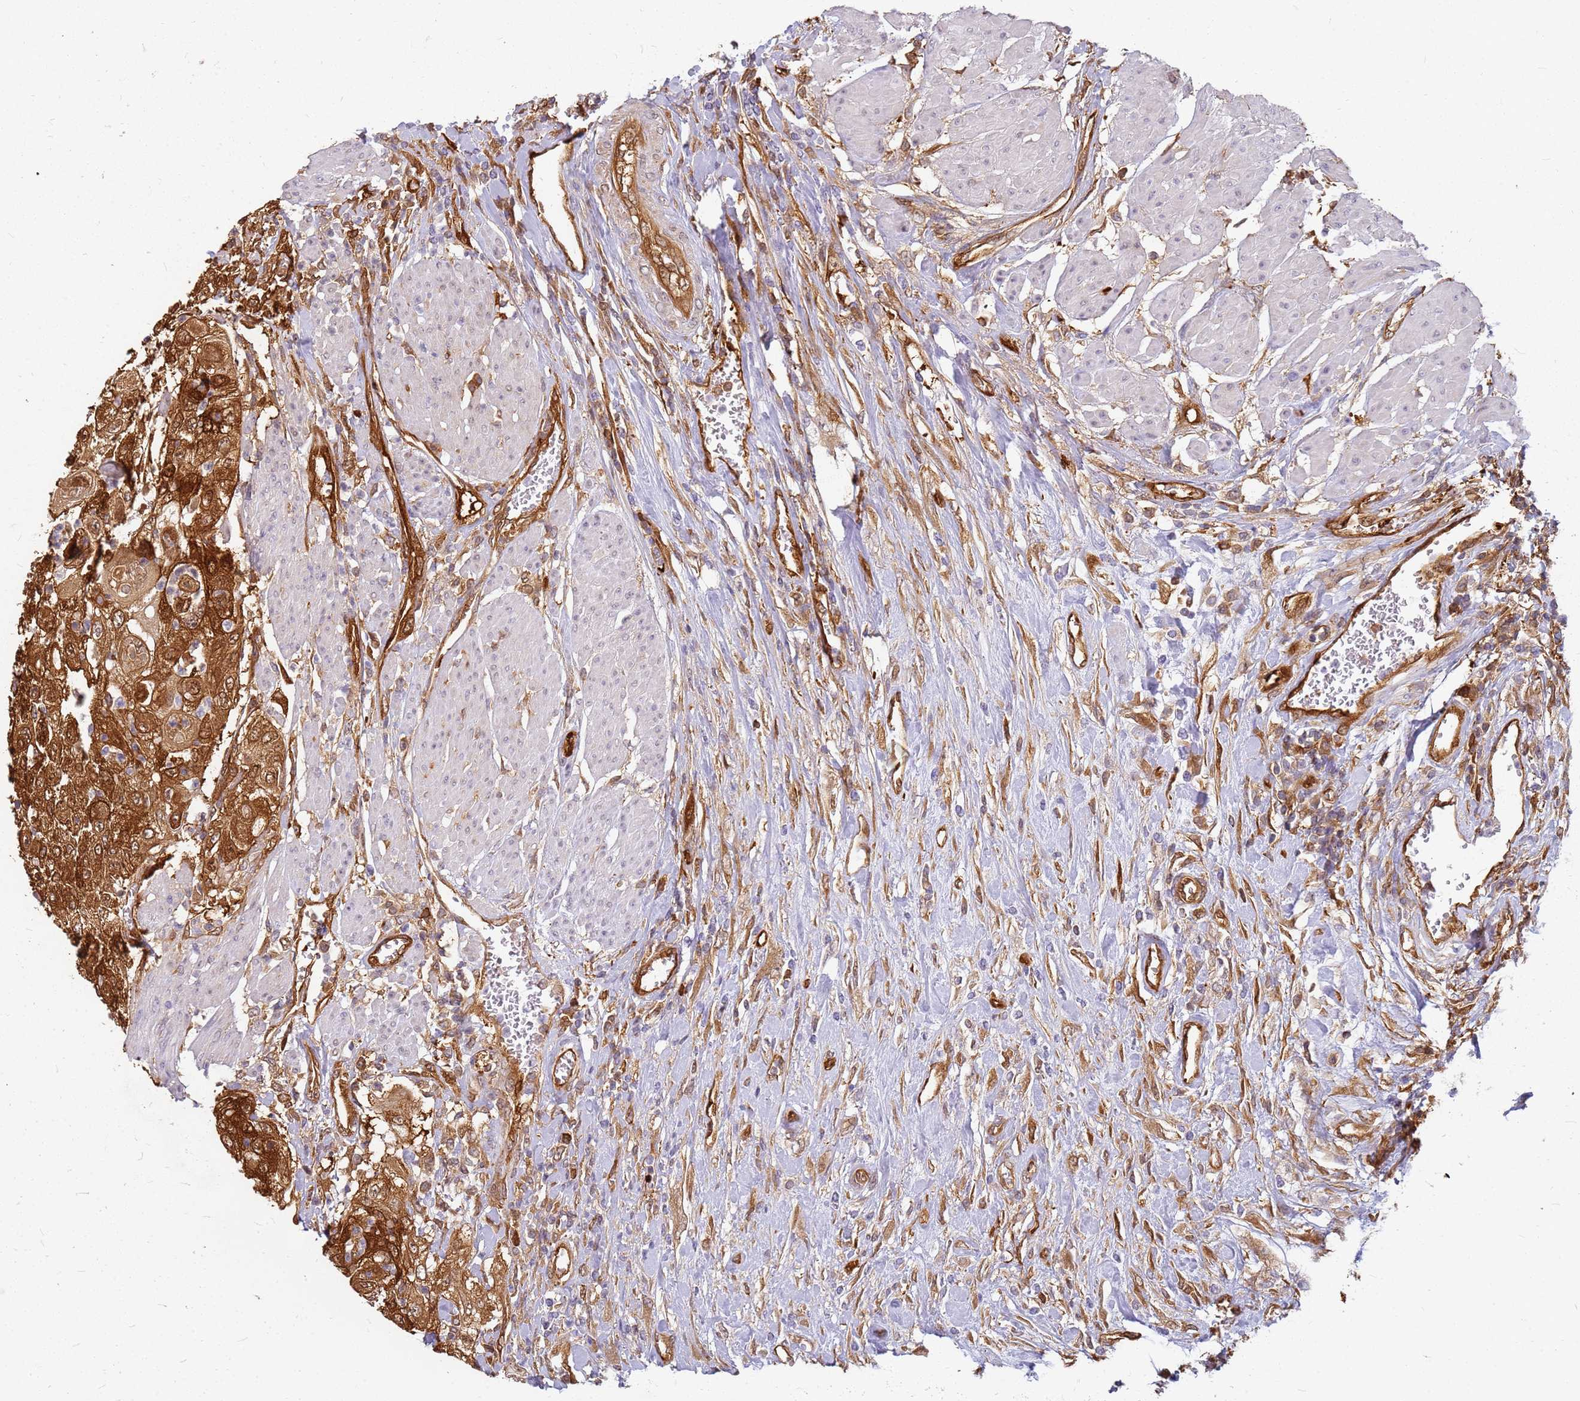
{"staining": {"intensity": "strong", "quantity": ">75%", "location": "cytoplasmic/membranous"}, "tissue": "urothelial cancer", "cell_type": "Tumor cells", "image_type": "cancer", "snomed": [{"axis": "morphology", "description": "Urothelial carcinoma, High grade"}, {"axis": "topography", "description": "Urinary bladder"}], "caption": "There is high levels of strong cytoplasmic/membranous staining in tumor cells of urothelial cancer, as demonstrated by immunohistochemical staining (brown color).", "gene": "HDX", "patient": {"sex": "female", "age": 79}}